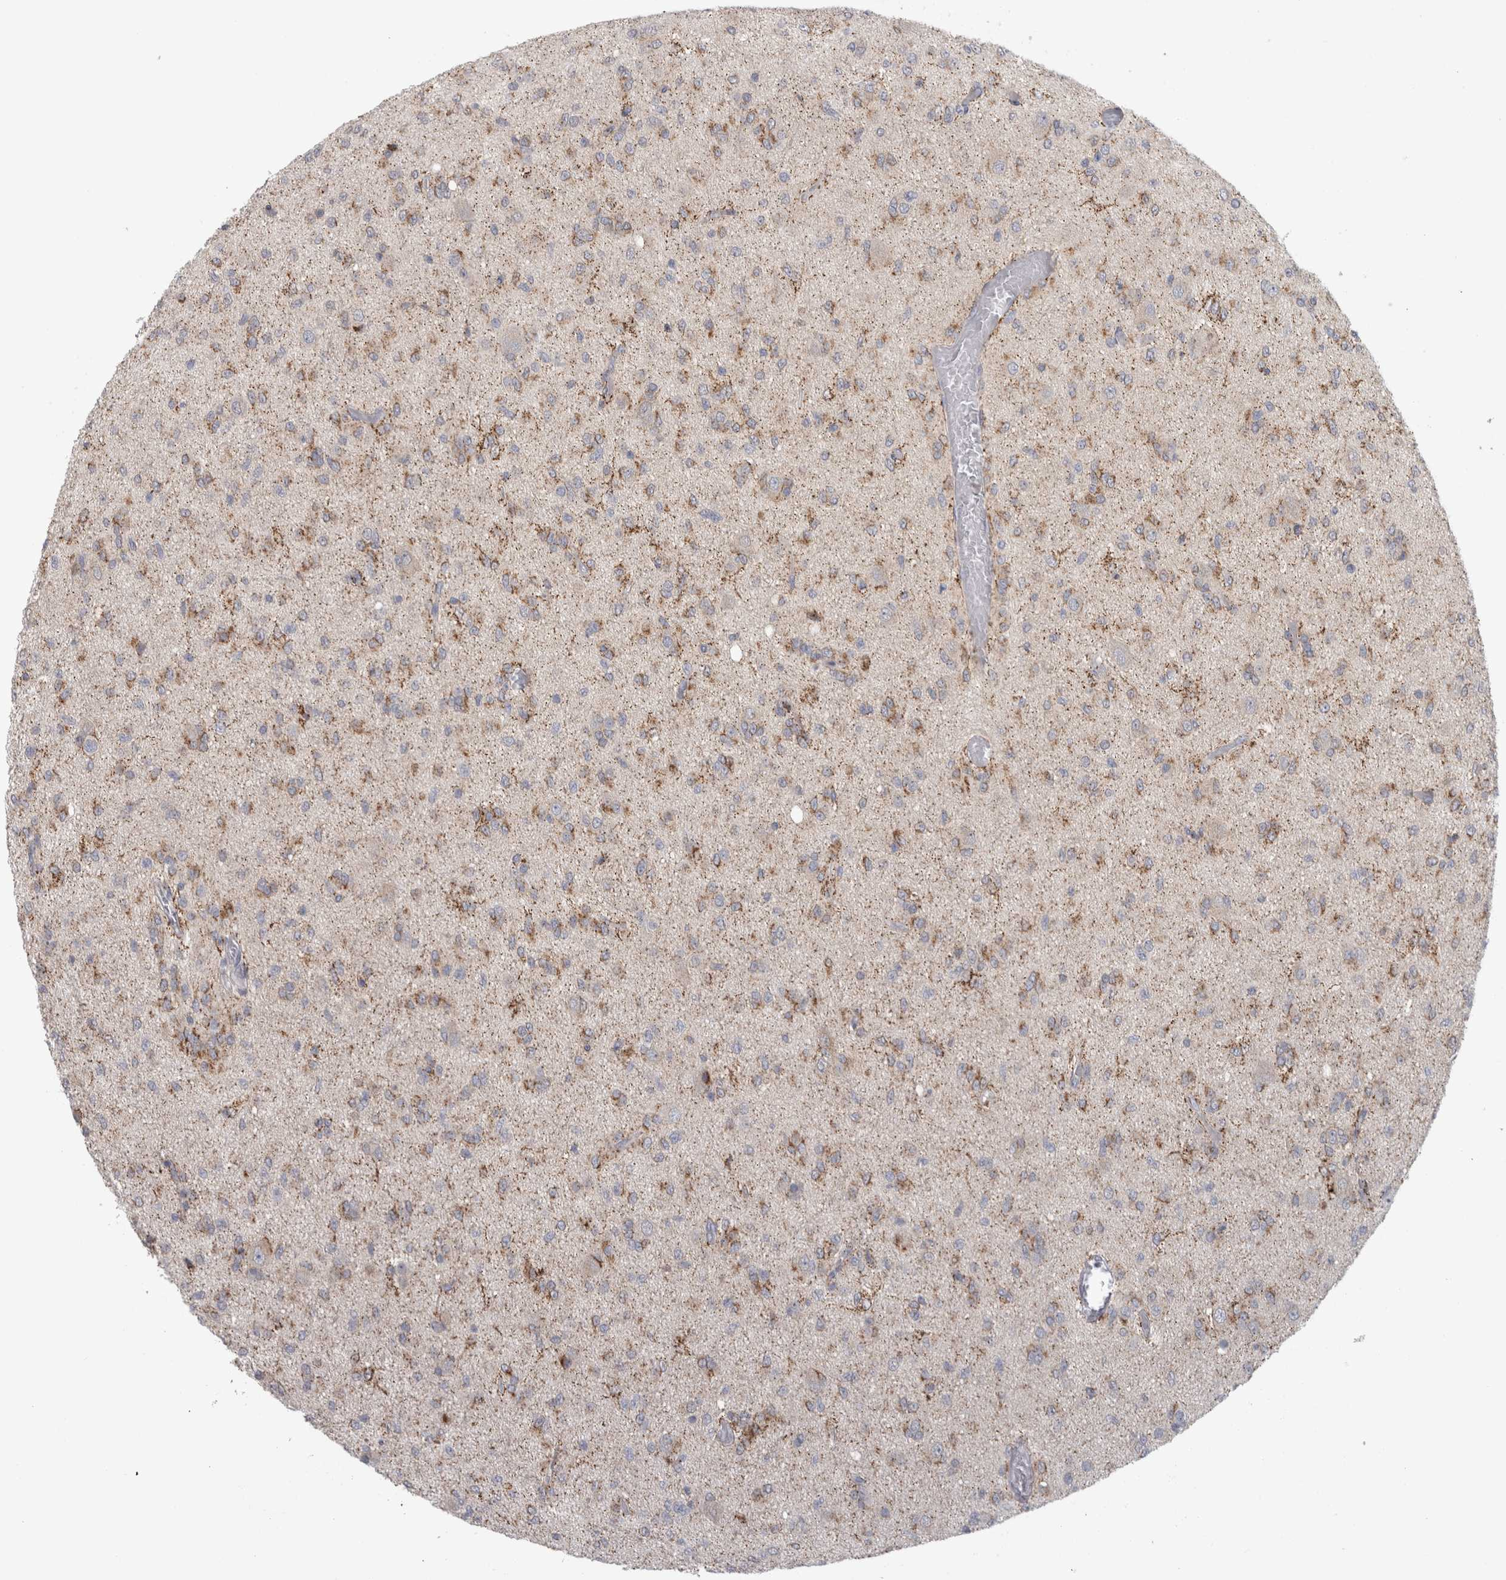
{"staining": {"intensity": "moderate", "quantity": ">75%", "location": "cytoplasmic/membranous"}, "tissue": "glioma", "cell_type": "Tumor cells", "image_type": "cancer", "snomed": [{"axis": "morphology", "description": "Glioma, malignant, High grade"}, {"axis": "topography", "description": "Brain"}], "caption": "About >75% of tumor cells in human glioma demonstrate moderate cytoplasmic/membranous protein staining as visualized by brown immunohistochemical staining.", "gene": "RAB18", "patient": {"sex": "female", "age": 59}}